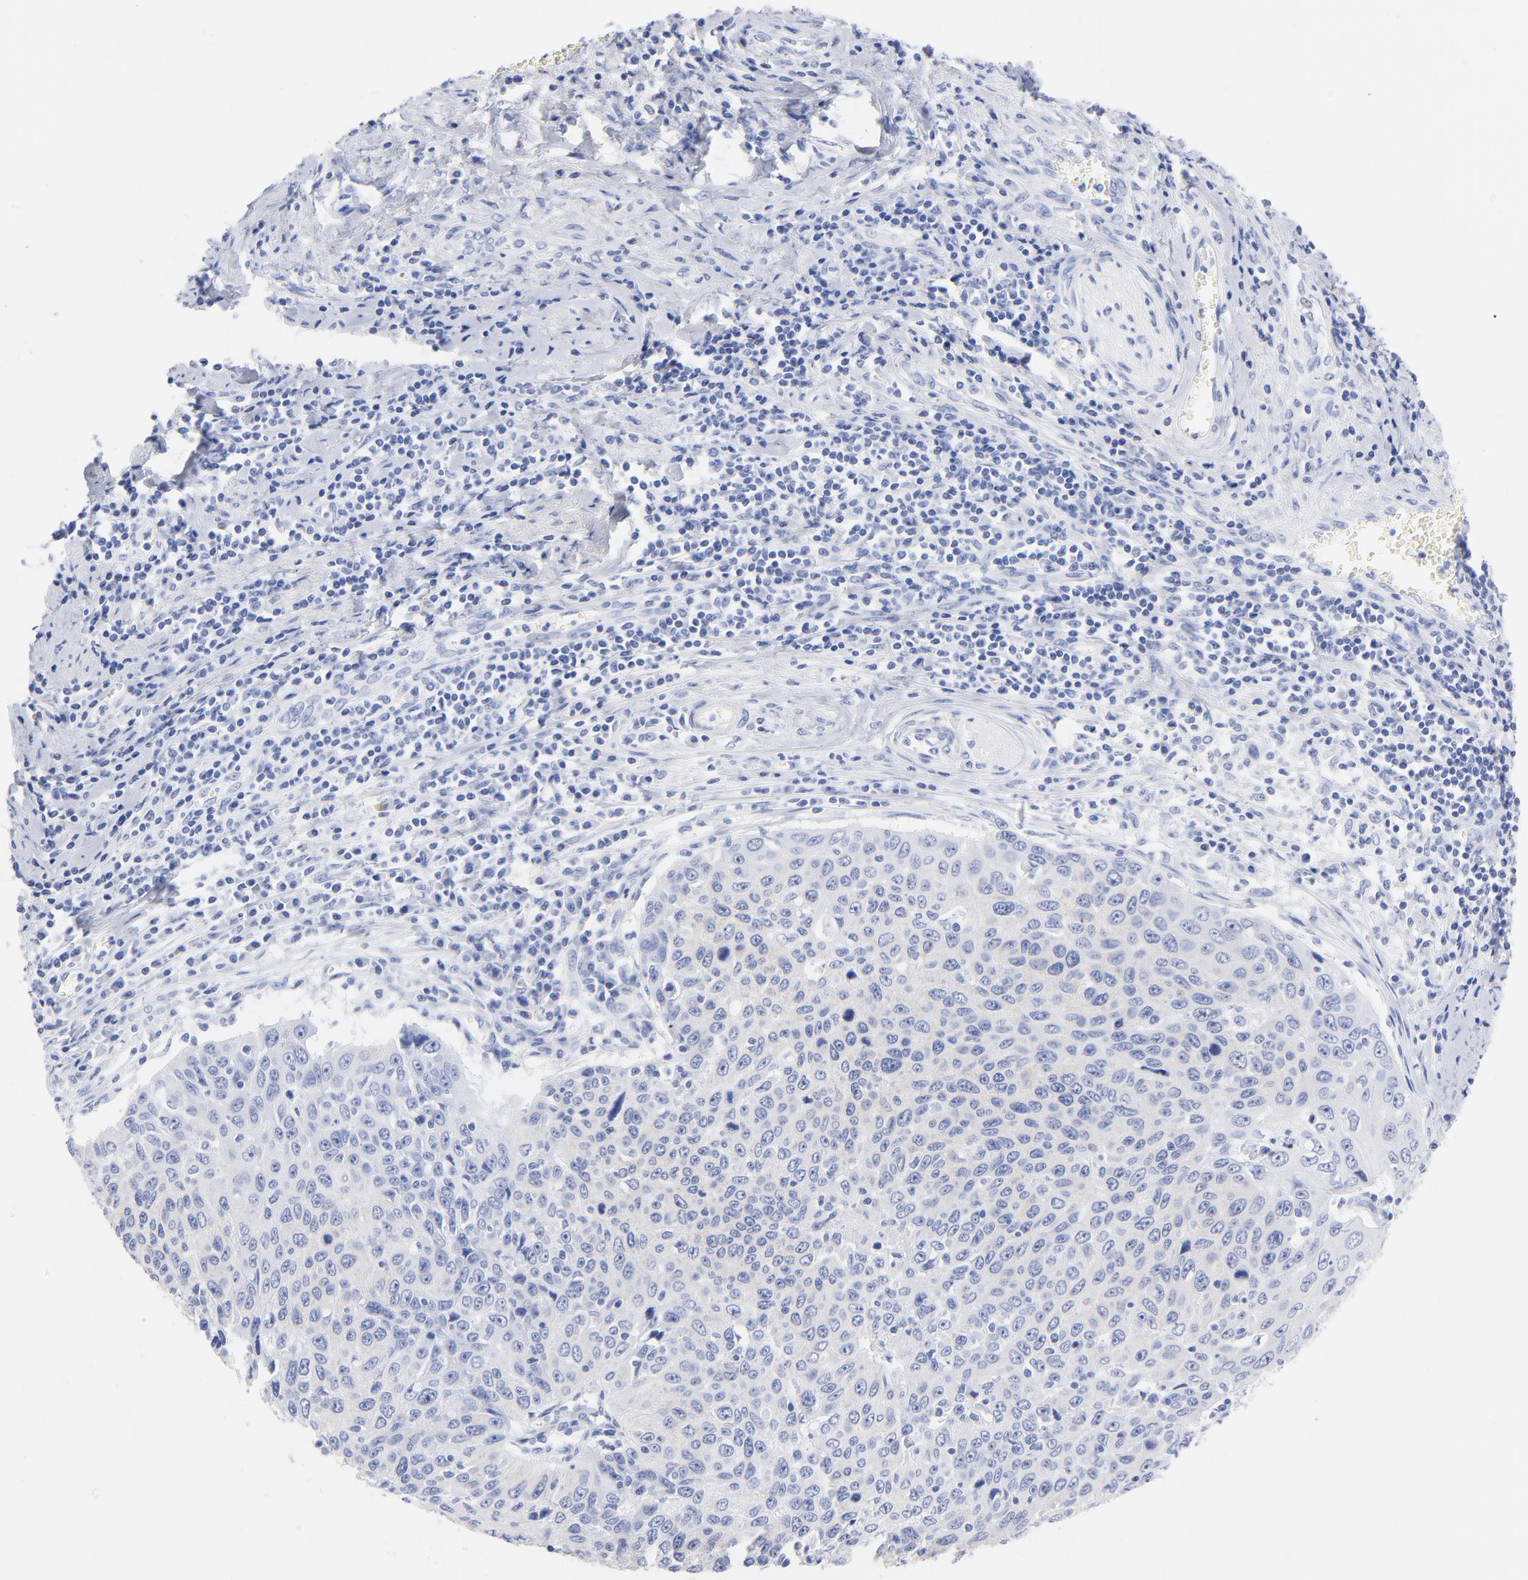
{"staining": {"intensity": "negative", "quantity": "none", "location": "none"}, "tissue": "cervical cancer", "cell_type": "Tumor cells", "image_type": "cancer", "snomed": [{"axis": "morphology", "description": "Squamous cell carcinoma, NOS"}, {"axis": "topography", "description": "Cervix"}], "caption": "DAB (3,3'-diaminobenzidine) immunohistochemical staining of cervical cancer demonstrates no significant positivity in tumor cells. (DAB (3,3'-diaminobenzidine) immunohistochemistry visualized using brightfield microscopy, high magnification).", "gene": "ACY1", "patient": {"sex": "female", "age": 53}}